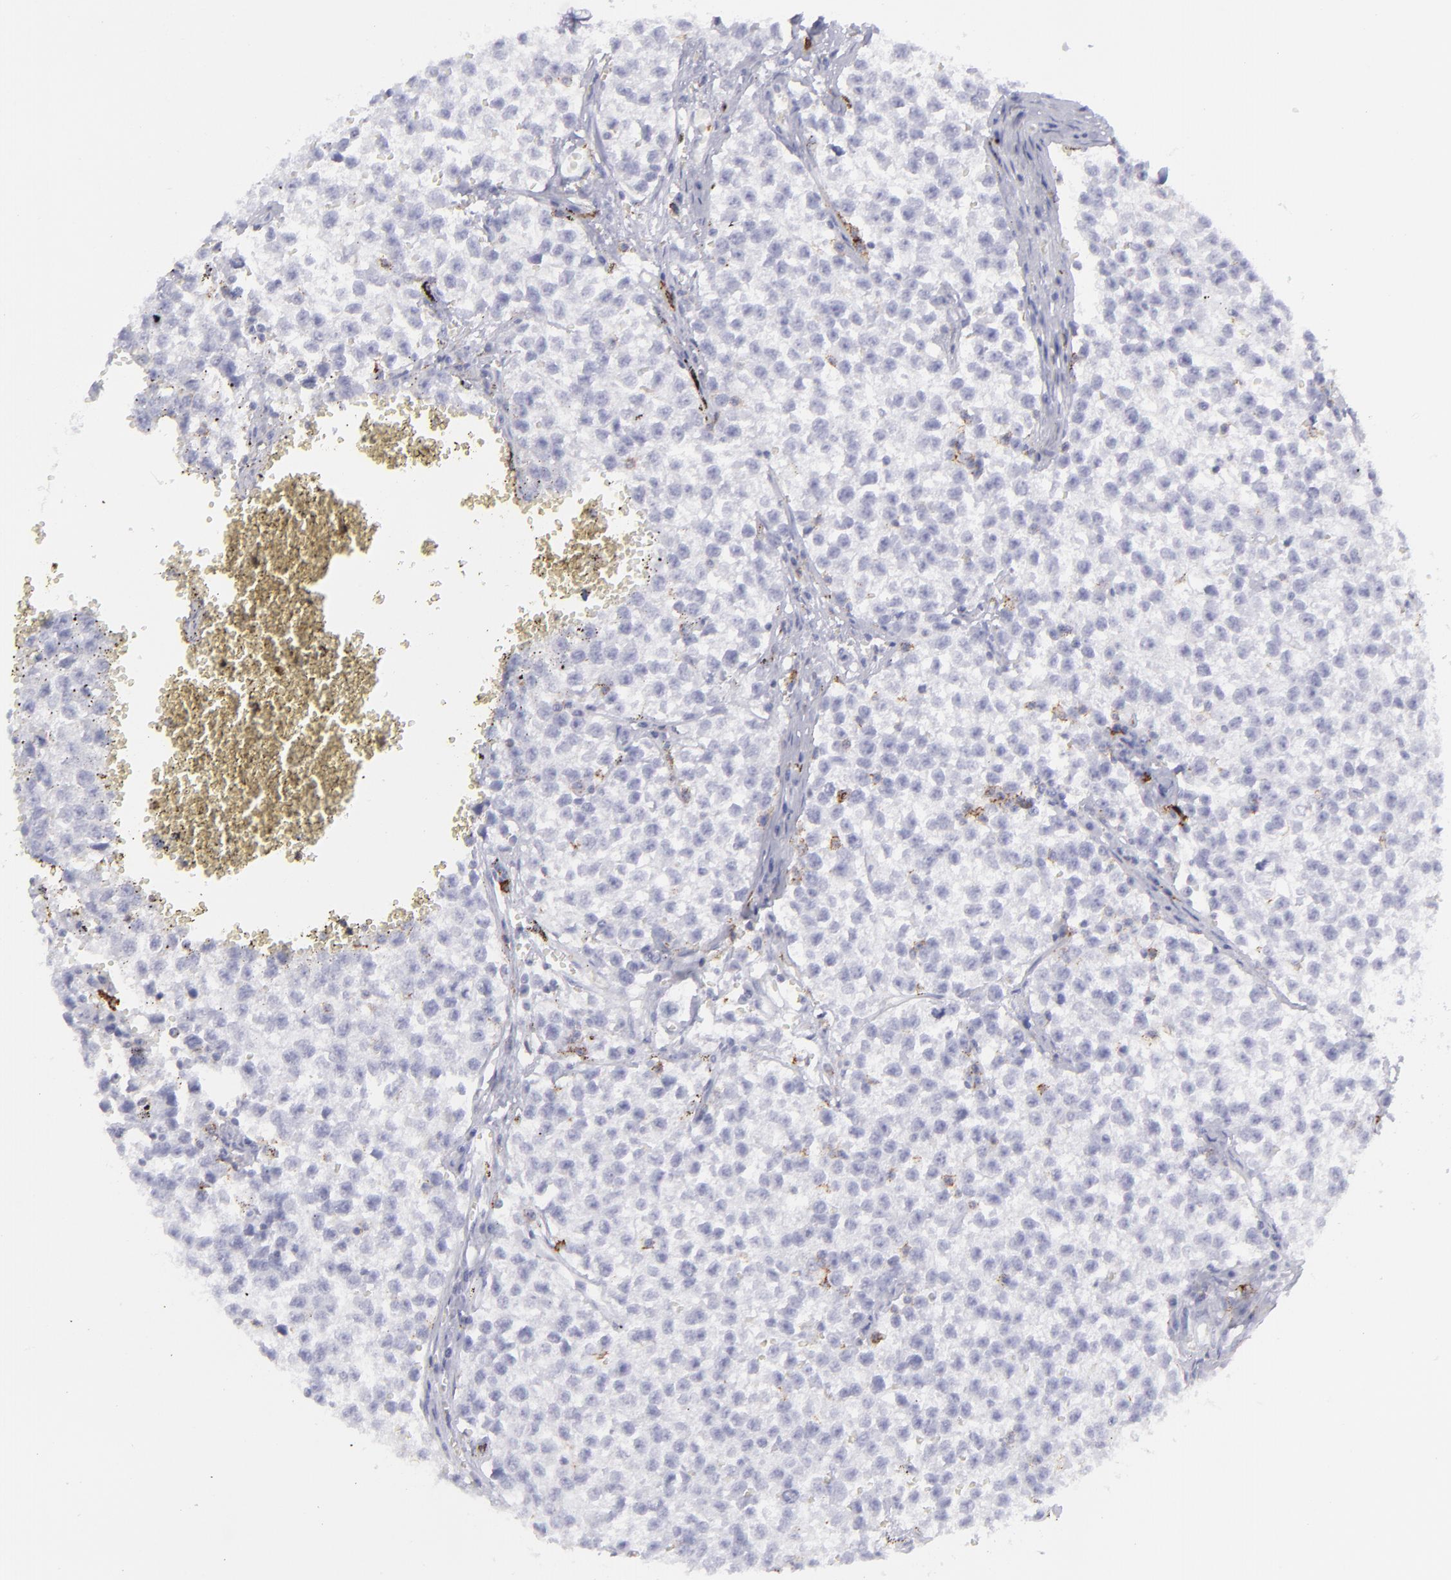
{"staining": {"intensity": "negative", "quantity": "none", "location": "none"}, "tissue": "testis cancer", "cell_type": "Tumor cells", "image_type": "cancer", "snomed": [{"axis": "morphology", "description": "Seminoma, NOS"}, {"axis": "topography", "description": "Testis"}], "caption": "Immunohistochemistry (IHC) micrograph of neoplastic tissue: testis cancer stained with DAB (3,3'-diaminobenzidine) shows no significant protein positivity in tumor cells.", "gene": "SELPLG", "patient": {"sex": "male", "age": 35}}